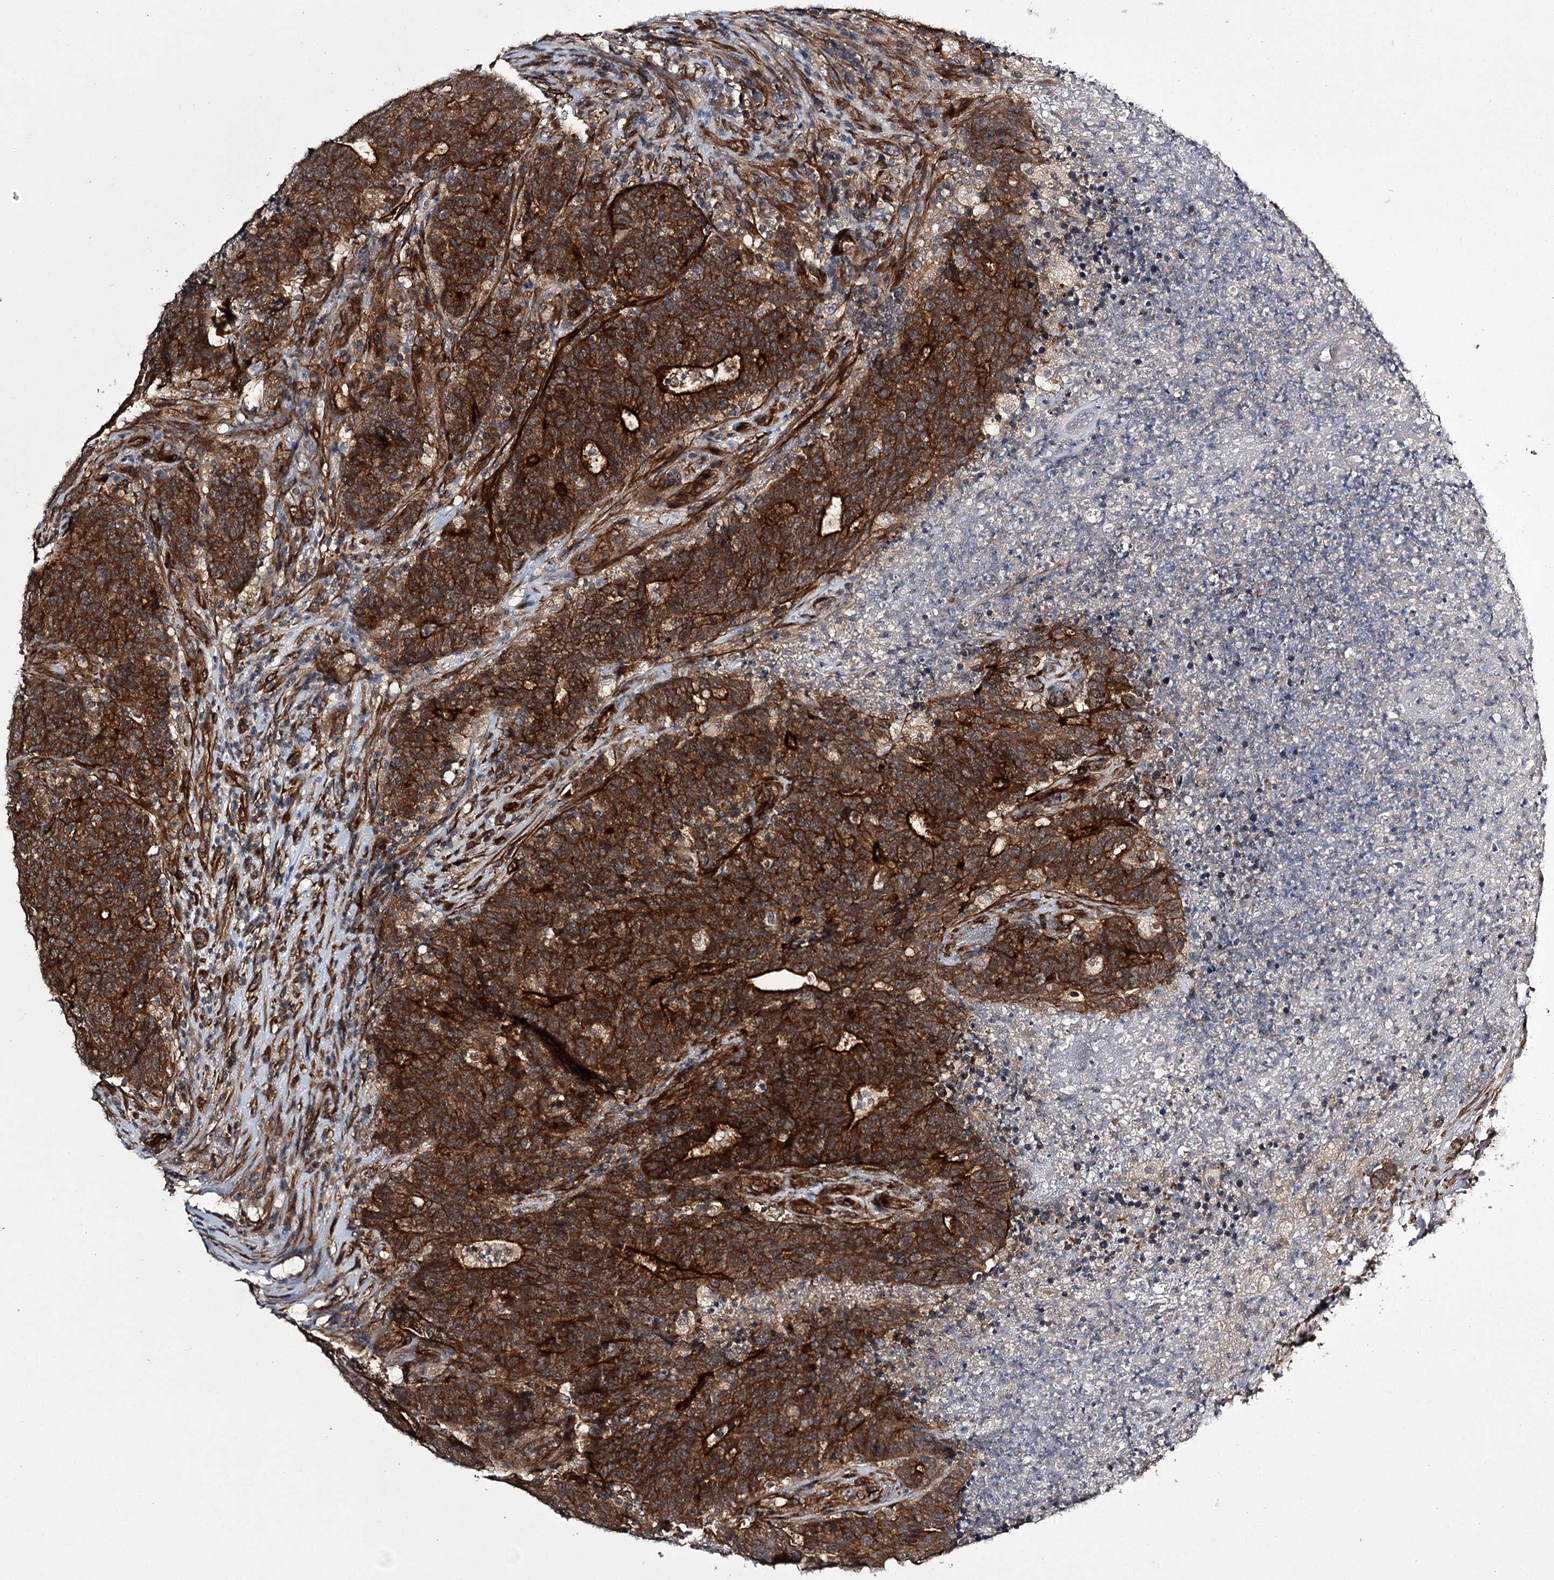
{"staining": {"intensity": "strong", "quantity": ">75%", "location": "cytoplasmic/membranous"}, "tissue": "colorectal cancer", "cell_type": "Tumor cells", "image_type": "cancer", "snomed": [{"axis": "morphology", "description": "Adenocarcinoma, NOS"}, {"axis": "topography", "description": "Colon"}], "caption": "Colorectal cancer stained with immunohistochemistry exhibits strong cytoplasmic/membranous staining in approximately >75% of tumor cells.", "gene": "MYO1C", "patient": {"sex": "female", "age": 75}}